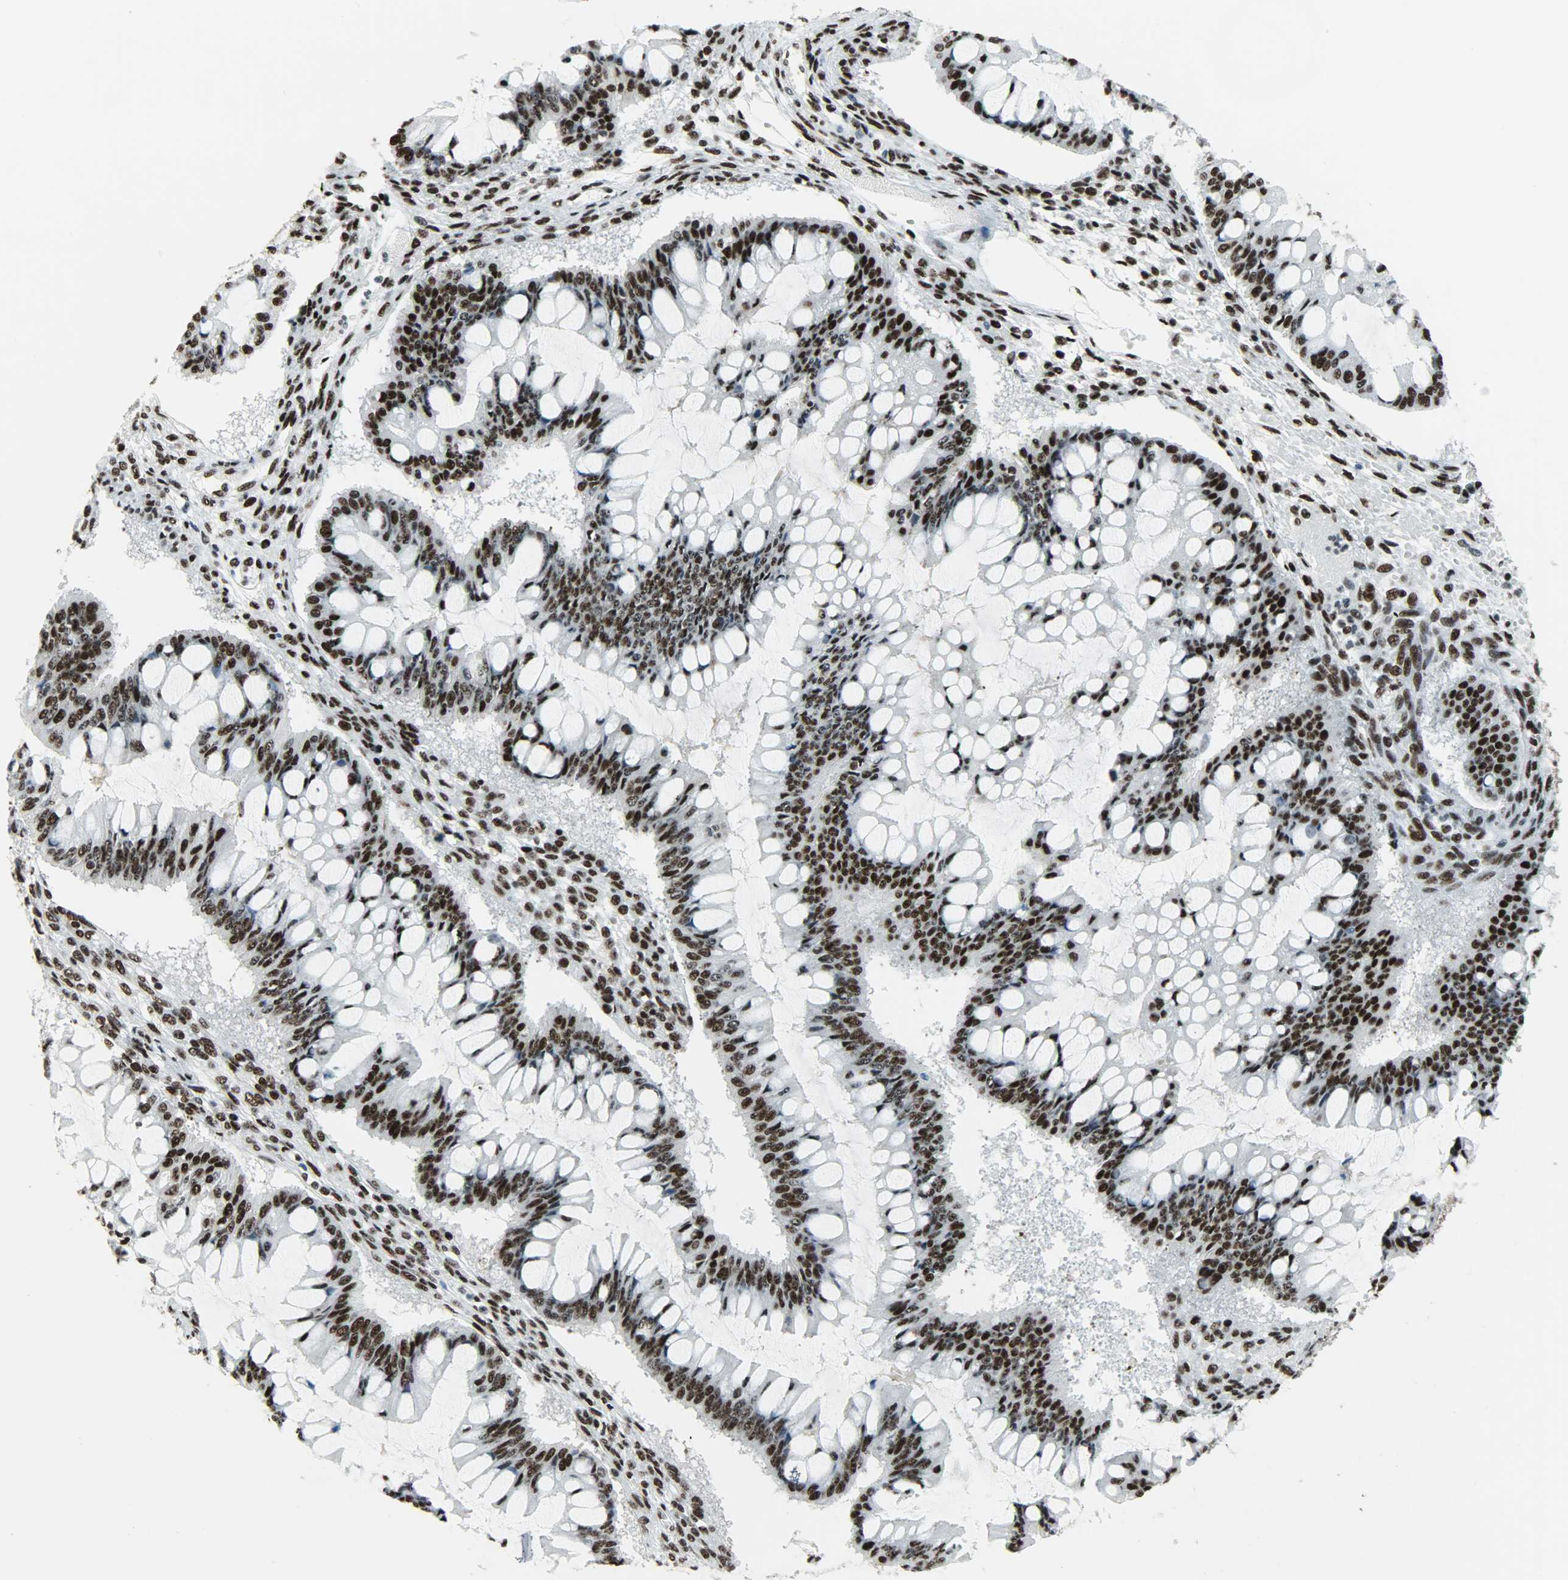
{"staining": {"intensity": "strong", "quantity": ">75%", "location": "nuclear"}, "tissue": "ovarian cancer", "cell_type": "Tumor cells", "image_type": "cancer", "snomed": [{"axis": "morphology", "description": "Cystadenocarcinoma, mucinous, NOS"}, {"axis": "topography", "description": "Ovary"}], "caption": "Immunohistochemical staining of human ovarian mucinous cystadenocarcinoma reveals strong nuclear protein positivity in about >75% of tumor cells. (Stains: DAB in brown, nuclei in blue, Microscopy: brightfield microscopy at high magnification).", "gene": "SNRPA", "patient": {"sex": "female", "age": 73}}